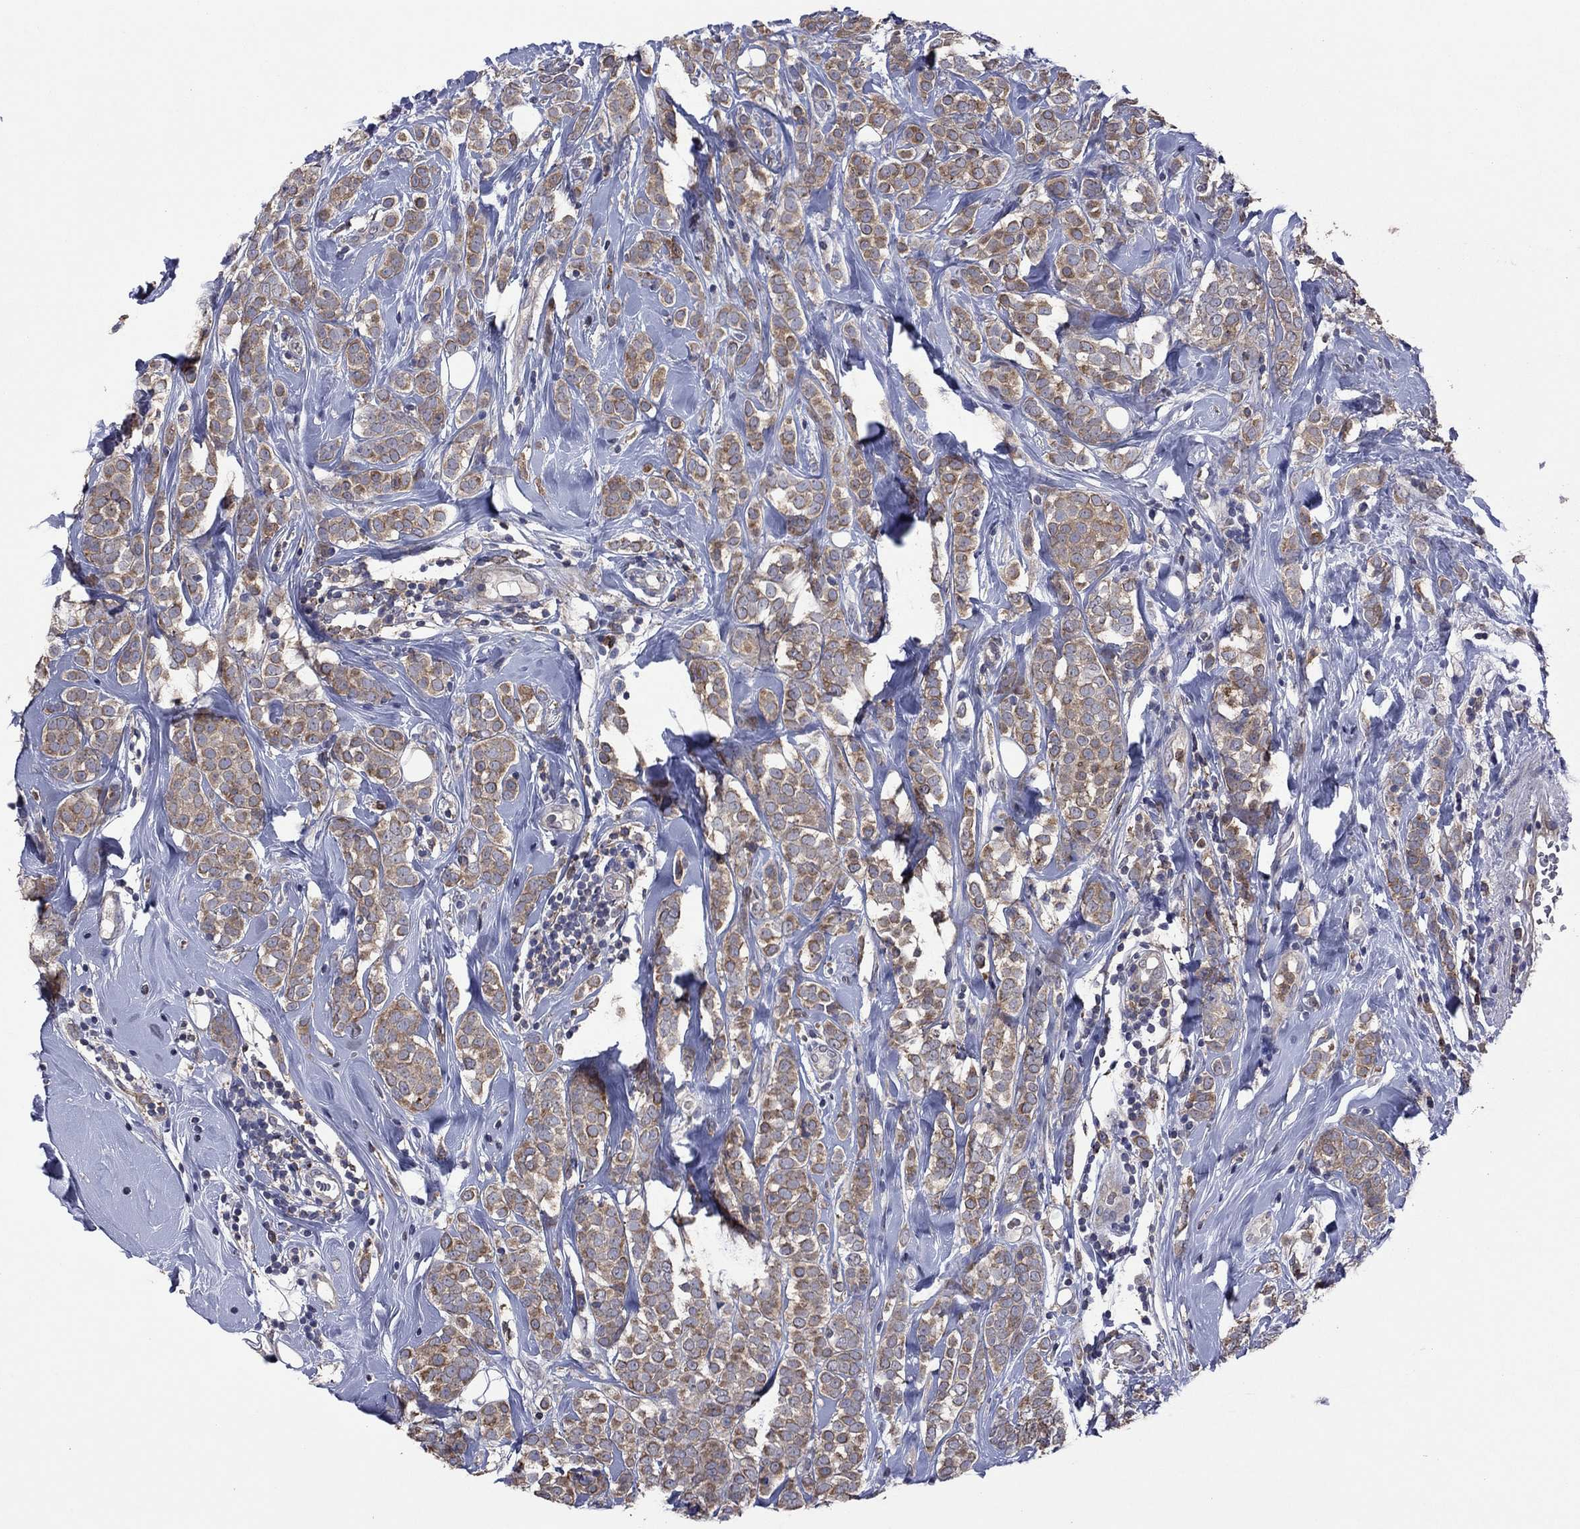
{"staining": {"intensity": "moderate", "quantity": "25%-75%", "location": "cytoplasmic/membranous"}, "tissue": "breast cancer", "cell_type": "Tumor cells", "image_type": "cancer", "snomed": [{"axis": "morphology", "description": "Lobular carcinoma"}, {"axis": "topography", "description": "Breast"}], "caption": "The micrograph reveals a brown stain indicating the presence of a protein in the cytoplasmic/membranous of tumor cells in breast cancer (lobular carcinoma). (DAB (3,3'-diaminobenzidine) = brown stain, brightfield microscopy at high magnification).", "gene": "MEA1", "patient": {"sex": "female", "age": 49}}